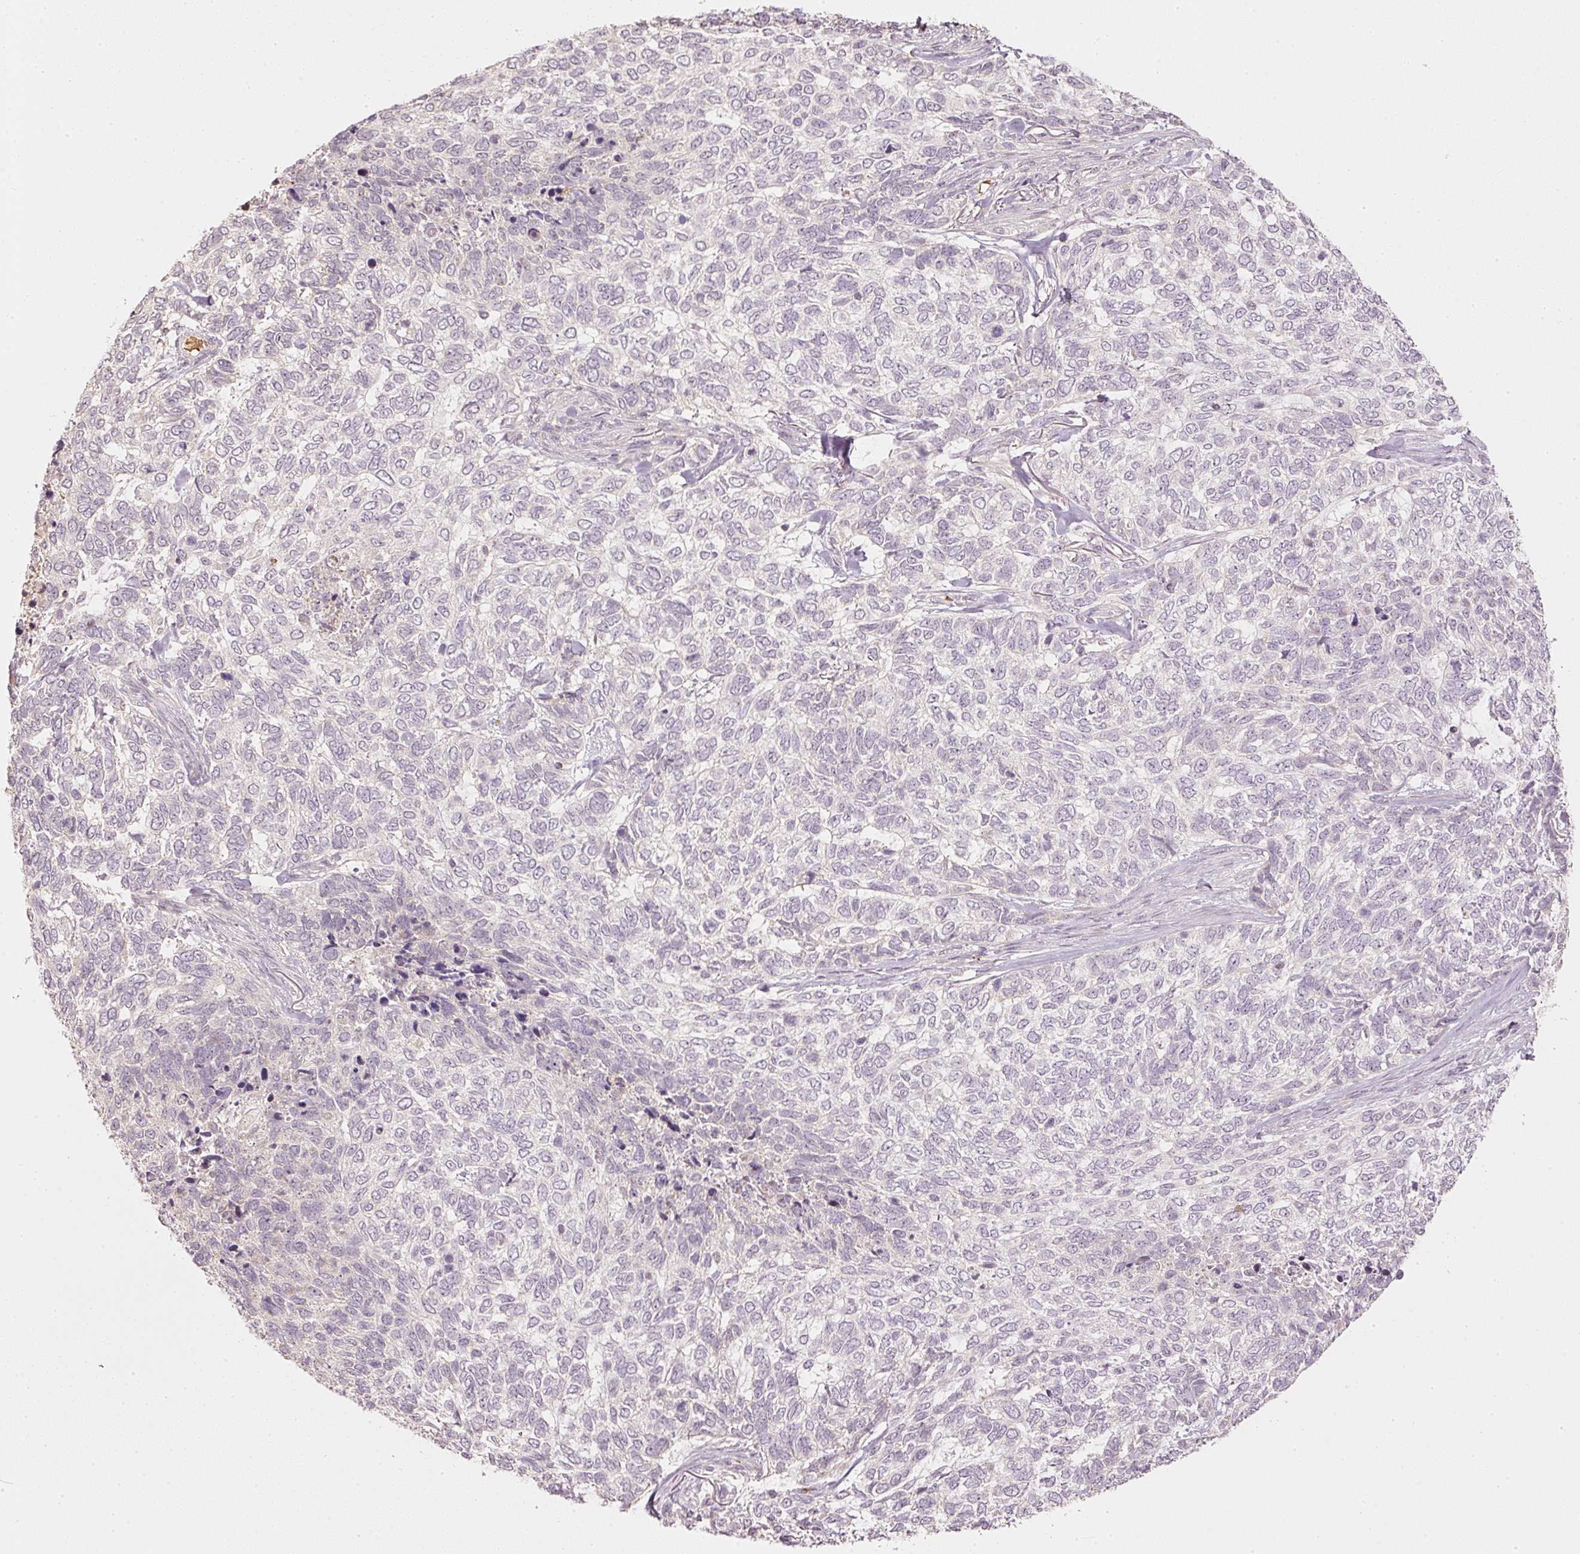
{"staining": {"intensity": "negative", "quantity": "none", "location": "none"}, "tissue": "skin cancer", "cell_type": "Tumor cells", "image_type": "cancer", "snomed": [{"axis": "morphology", "description": "Basal cell carcinoma"}, {"axis": "topography", "description": "Skin"}], "caption": "Tumor cells are negative for protein expression in human skin cancer (basal cell carcinoma).", "gene": "GZMA", "patient": {"sex": "female", "age": 65}}